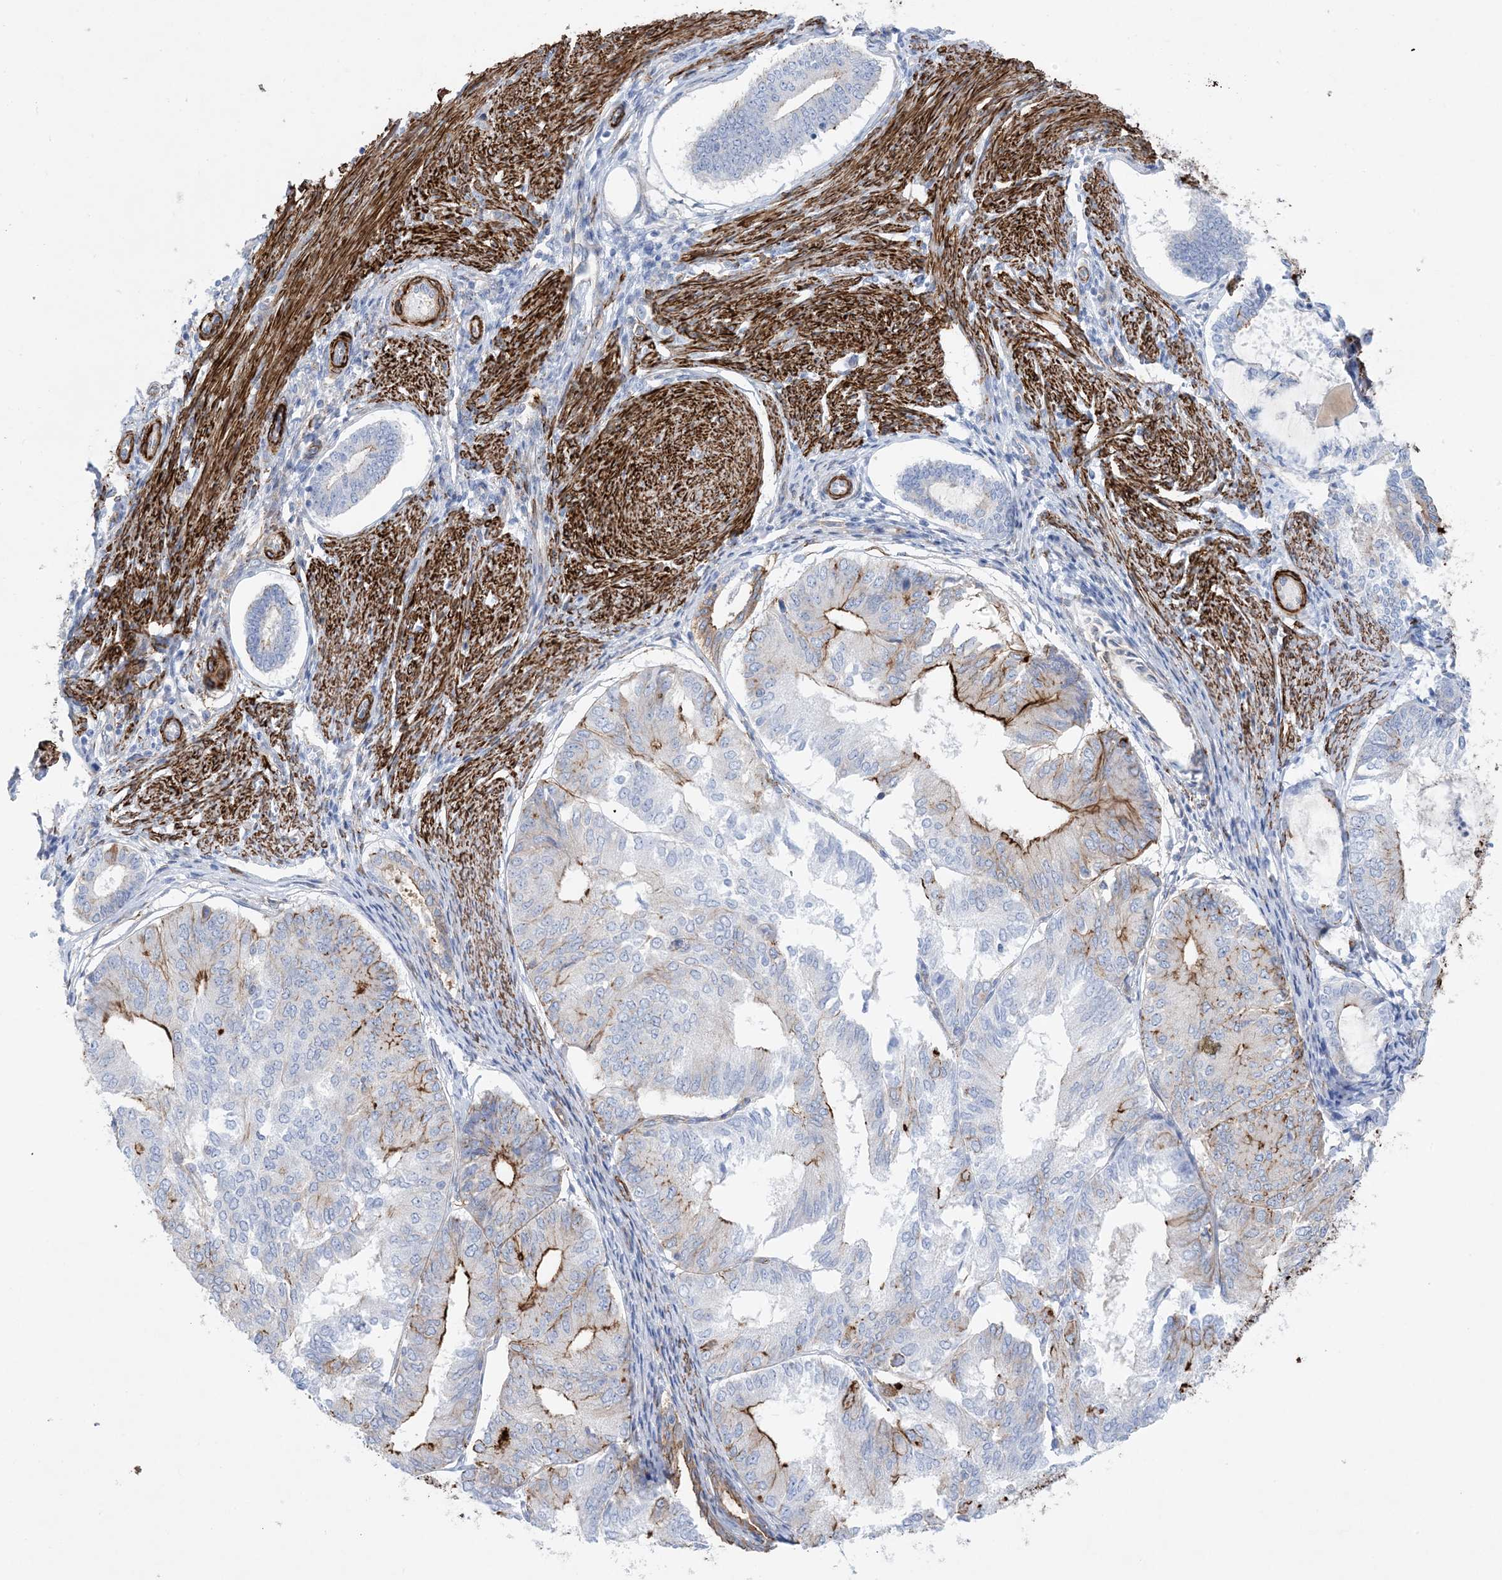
{"staining": {"intensity": "moderate", "quantity": "25%-75%", "location": "cytoplasmic/membranous"}, "tissue": "endometrial cancer", "cell_type": "Tumor cells", "image_type": "cancer", "snomed": [{"axis": "morphology", "description": "Adenocarcinoma, NOS"}, {"axis": "topography", "description": "Endometrium"}], "caption": "Immunohistochemical staining of human endometrial adenocarcinoma exhibits medium levels of moderate cytoplasmic/membranous staining in about 25%-75% of tumor cells.", "gene": "SHANK1", "patient": {"sex": "female", "age": 81}}